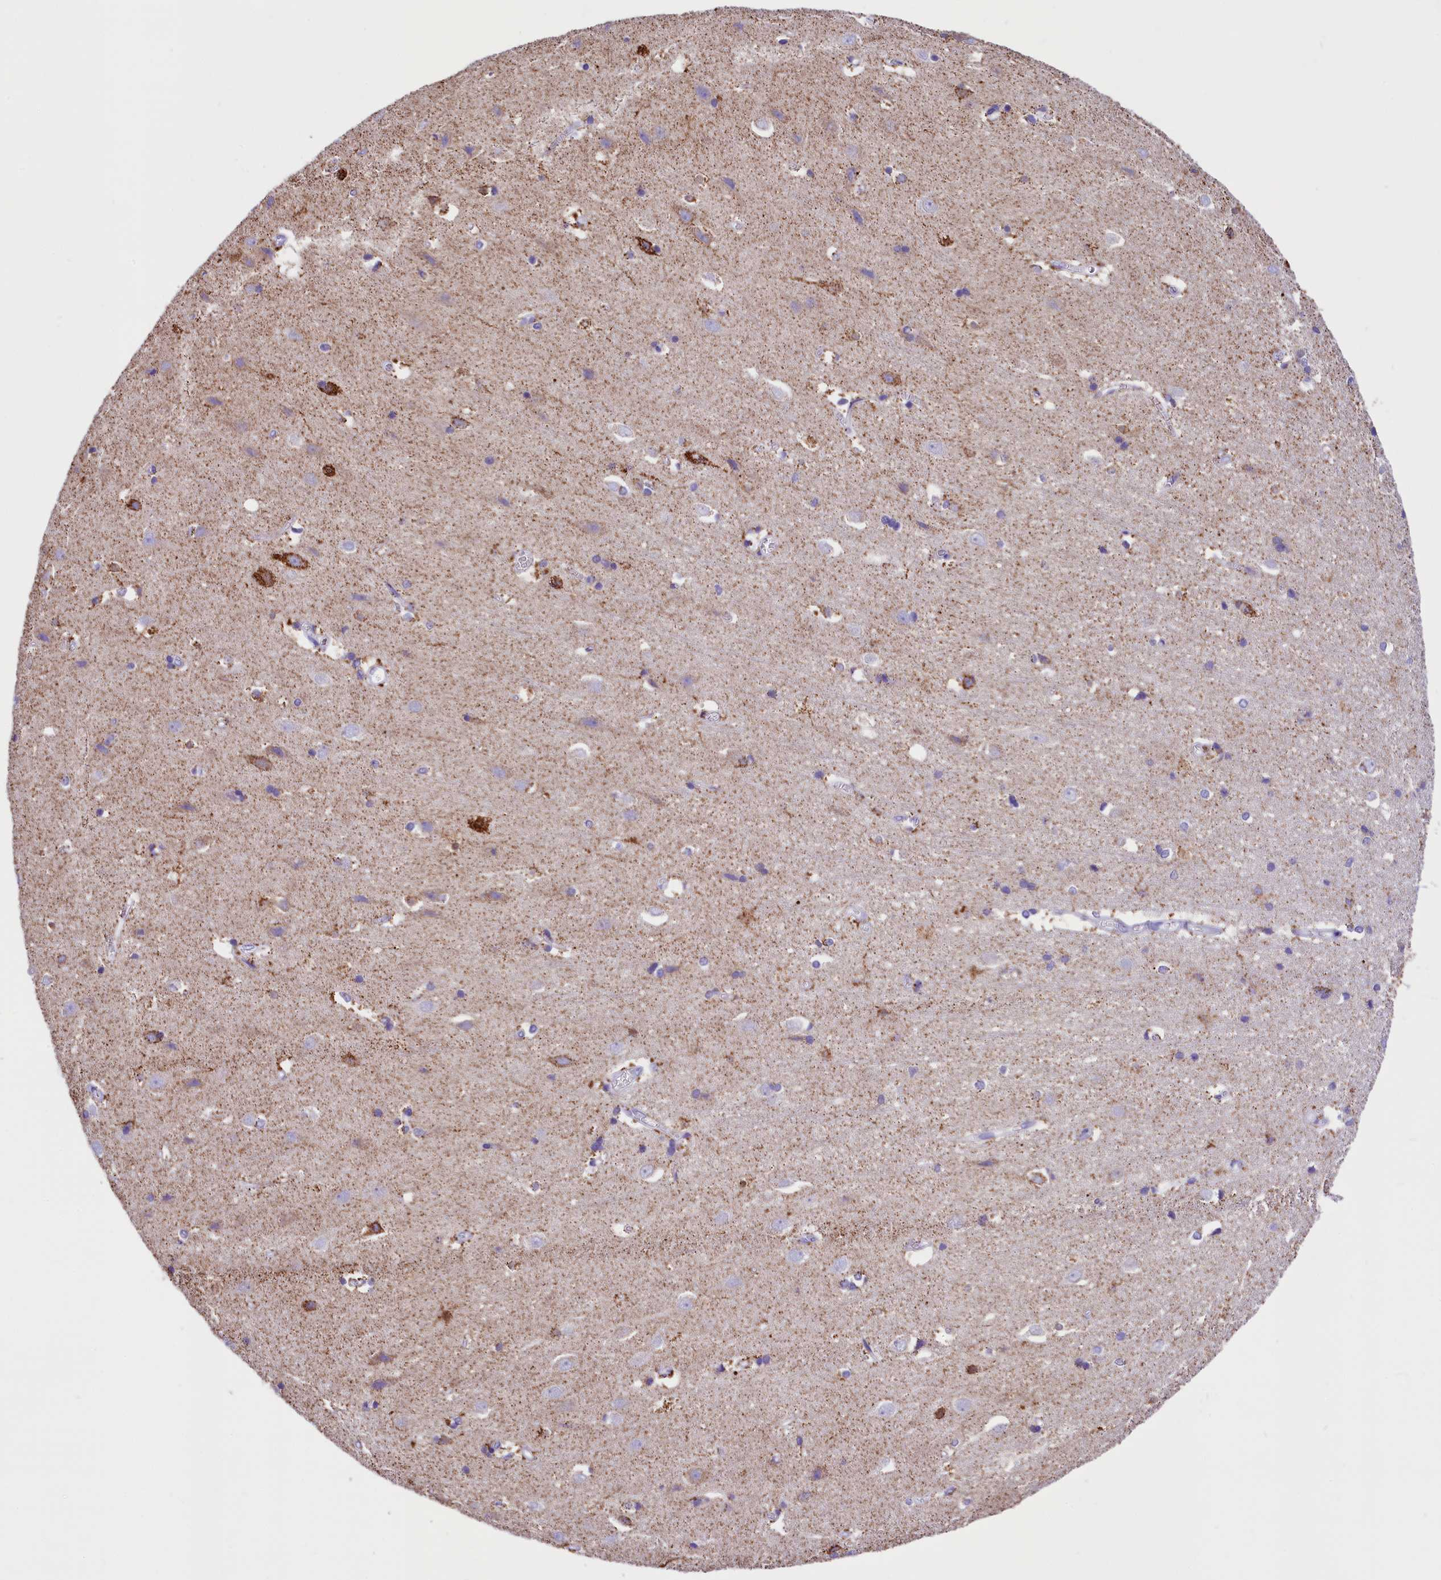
{"staining": {"intensity": "moderate", "quantity": "25%-75%", "location": "cytoplasmic/membranous"}, "tissue": "cerebral cortex", "cell_type": "Endothelial cells", "image_type": "normal", "snomed": [{"axis": "morphology", "description": "Normal tissue, NOS"}, {"axis": "topography", "description": "Cerebral cortex"}], "caption": "IHC photomicrograph of unremarkable cerebral cortex stained for a protein (brown), which shows medium levels of moderate cytoplasmic/membranous expression in approximately 25%-75% of endothelial cells.", "gene": "ABAT", "patient": {"sex": "male", "age": 54}}